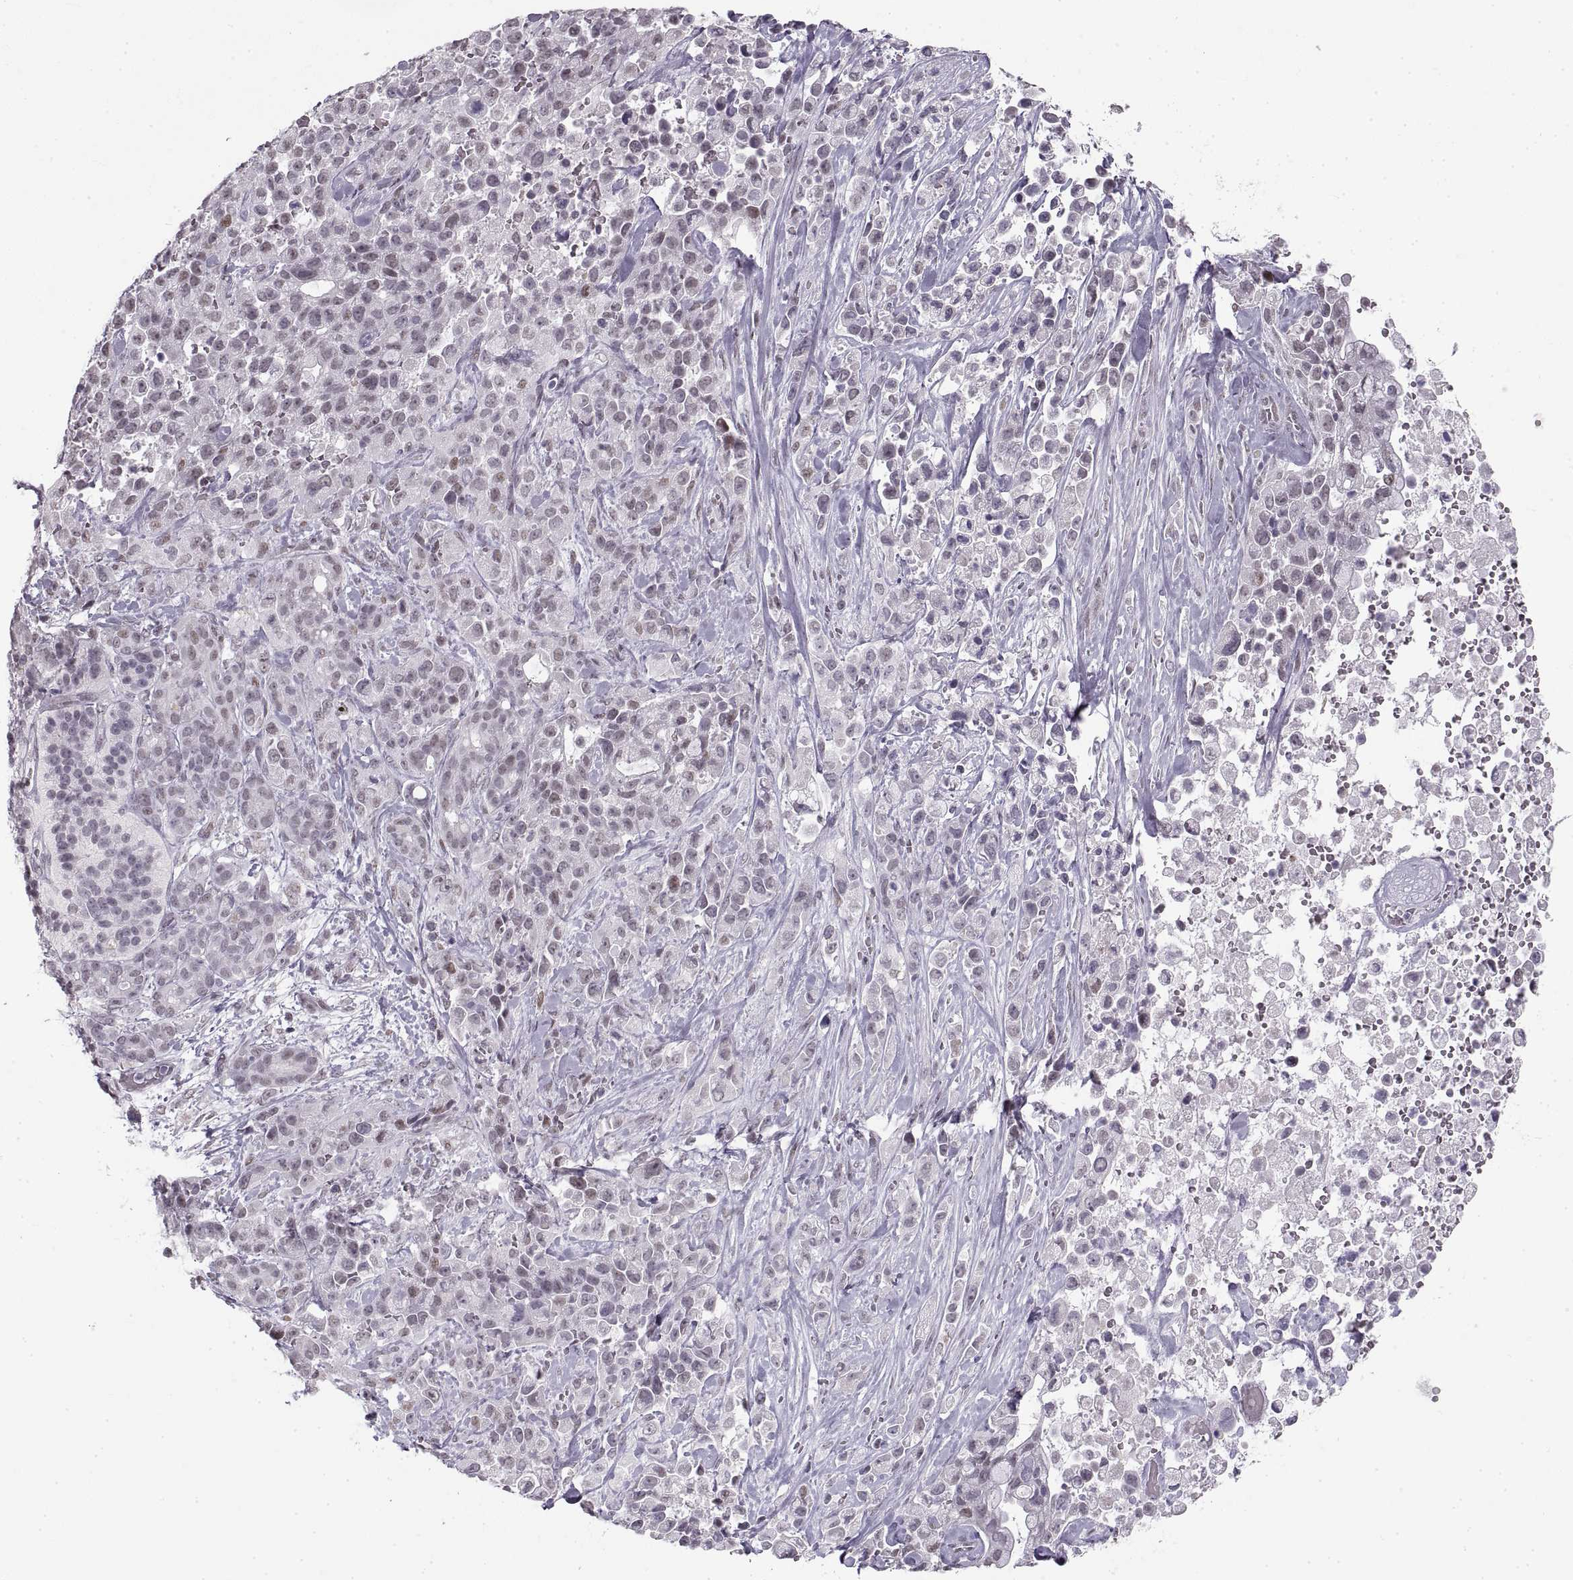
{"staining": {"intensity": "negative", "quantity": "none", "location": "none"}, "tissue": "pancreatic cancer", "cell_type": "Tumor cells", "image_type": "cancer", "snomed": [{"axis": "morphology", "description": "Adenocarcinoma, NOS"}, {"axis": "topography", "description": "Pancreas"}], "caption": "The IHC image has no significant expression in tumor cells of pancreatic cancer tissue.", "gene": "NANOS3", "patient": {"sex": "male", "age": 44}}